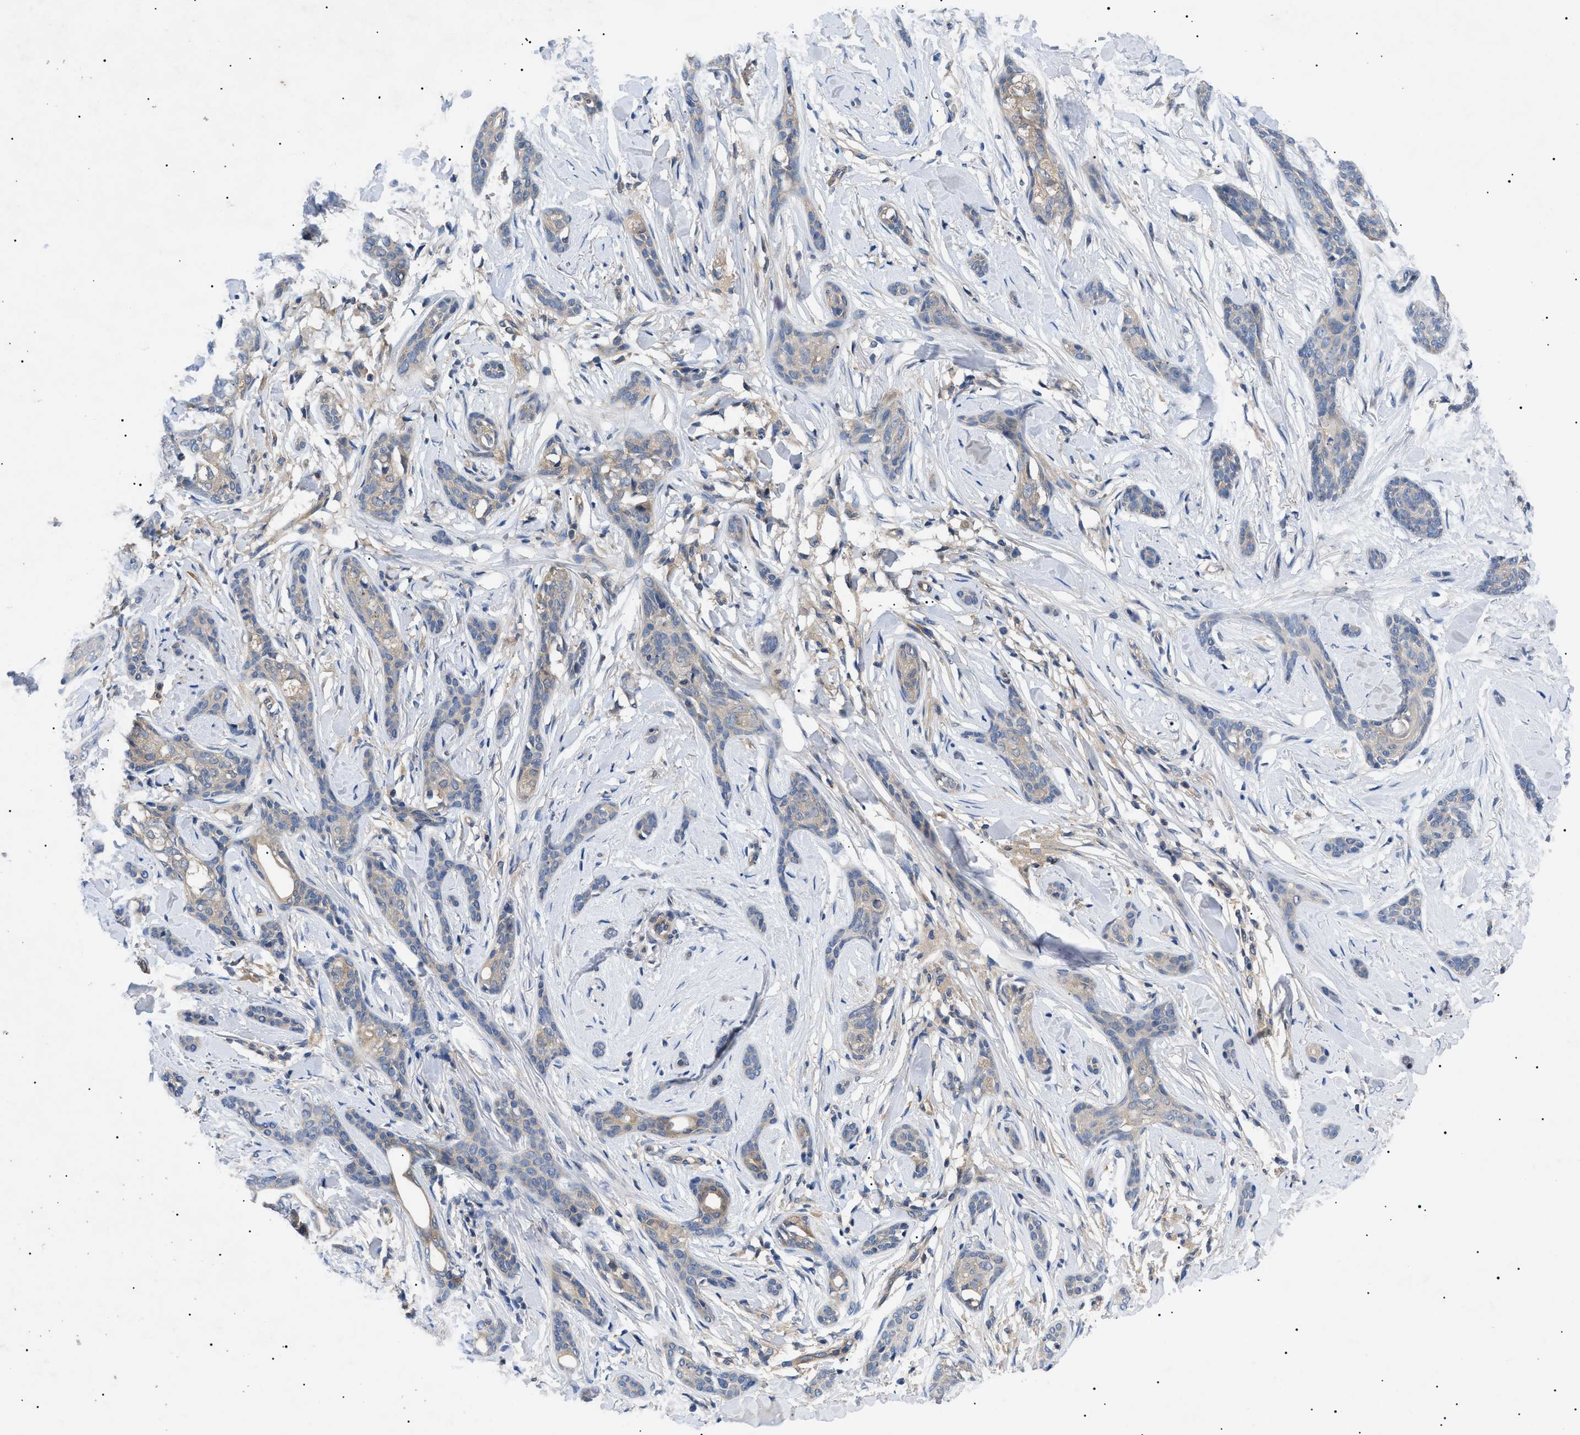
{"staining": {"intensity": "weak", "quantity": "25%-75%", "location": "cytoplasmic/membranous"}, "tissue": "skin cancer", "cell_type": "Tumor cells", "image_type": "cancer", "snomed": [{"axis": "morphology", "description": "Basal cell carcinoma"}, {"axis": "morphology", "description": "Adnexal tumor, benign"}, {"axis": "topography", "description": "Skin"}], "caption": "Approximately 25%-75% of tumor cells in human skin benign adnexal tumor demonstrate weak cytoplasmic/membranous protein staining as visualized by brown immunohistochemical staining.", "gene": "RIPK1", "patient": {"sex": "female", "age": 42}}